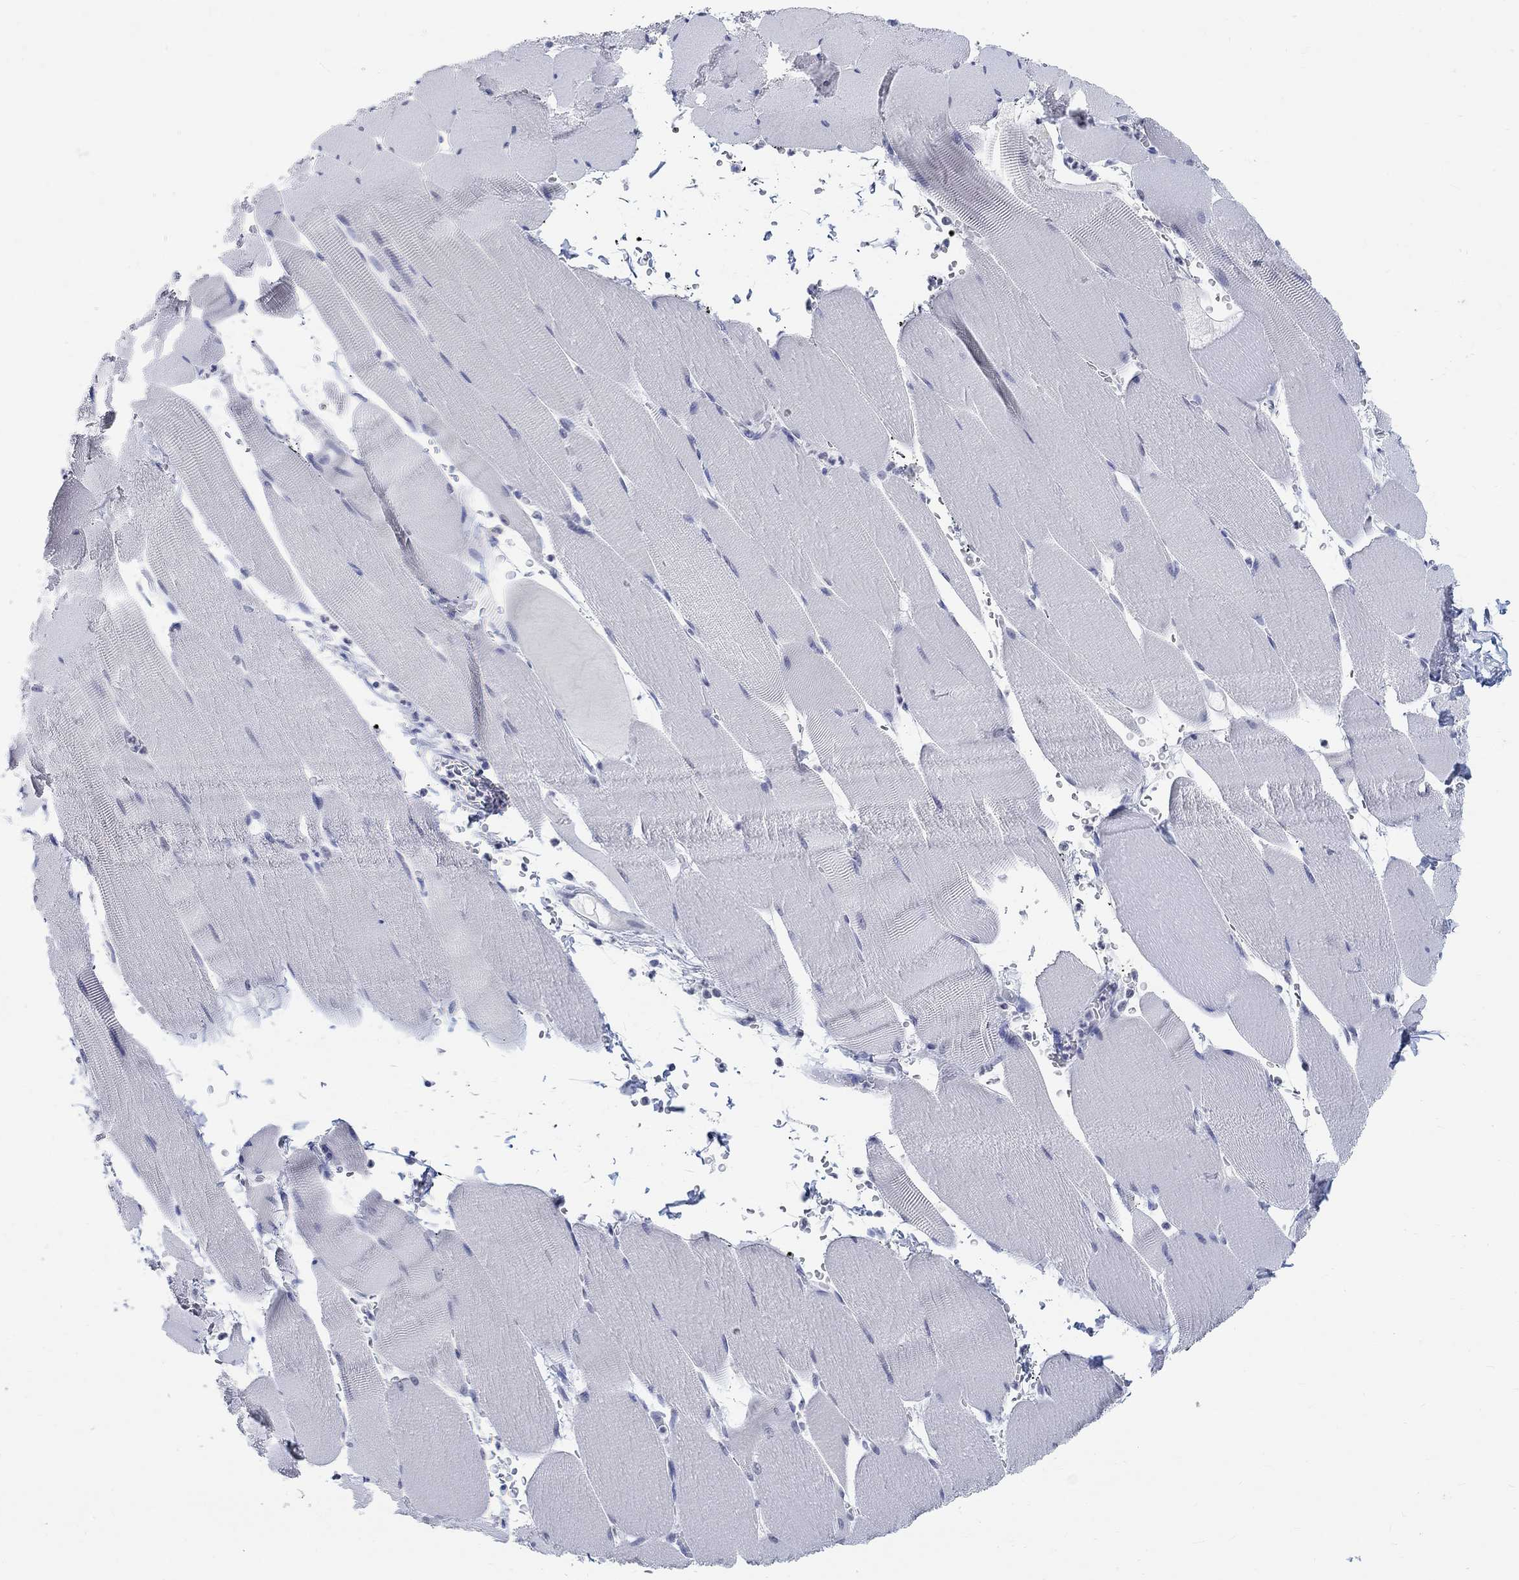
{"staining": {"intensity": "negative", "quantity": "none", "location": "none"}, "tissue": "skeletal muscle", "cell_type": "Myocytes", "image_type": "normal", "snomed": [{"axis": "morphology", "description": "Normal tissue, NOS"}, {"axis": "topography", "description": "Skeletal muscle"}], "caption": "The micrograph exhibits no significant staining in myocytes of skeletal muscle. (IHC, brightfield microscopy, high magnification).", "gene": "ANKS1B", "patient": {"sex": "male", "age": 56}}